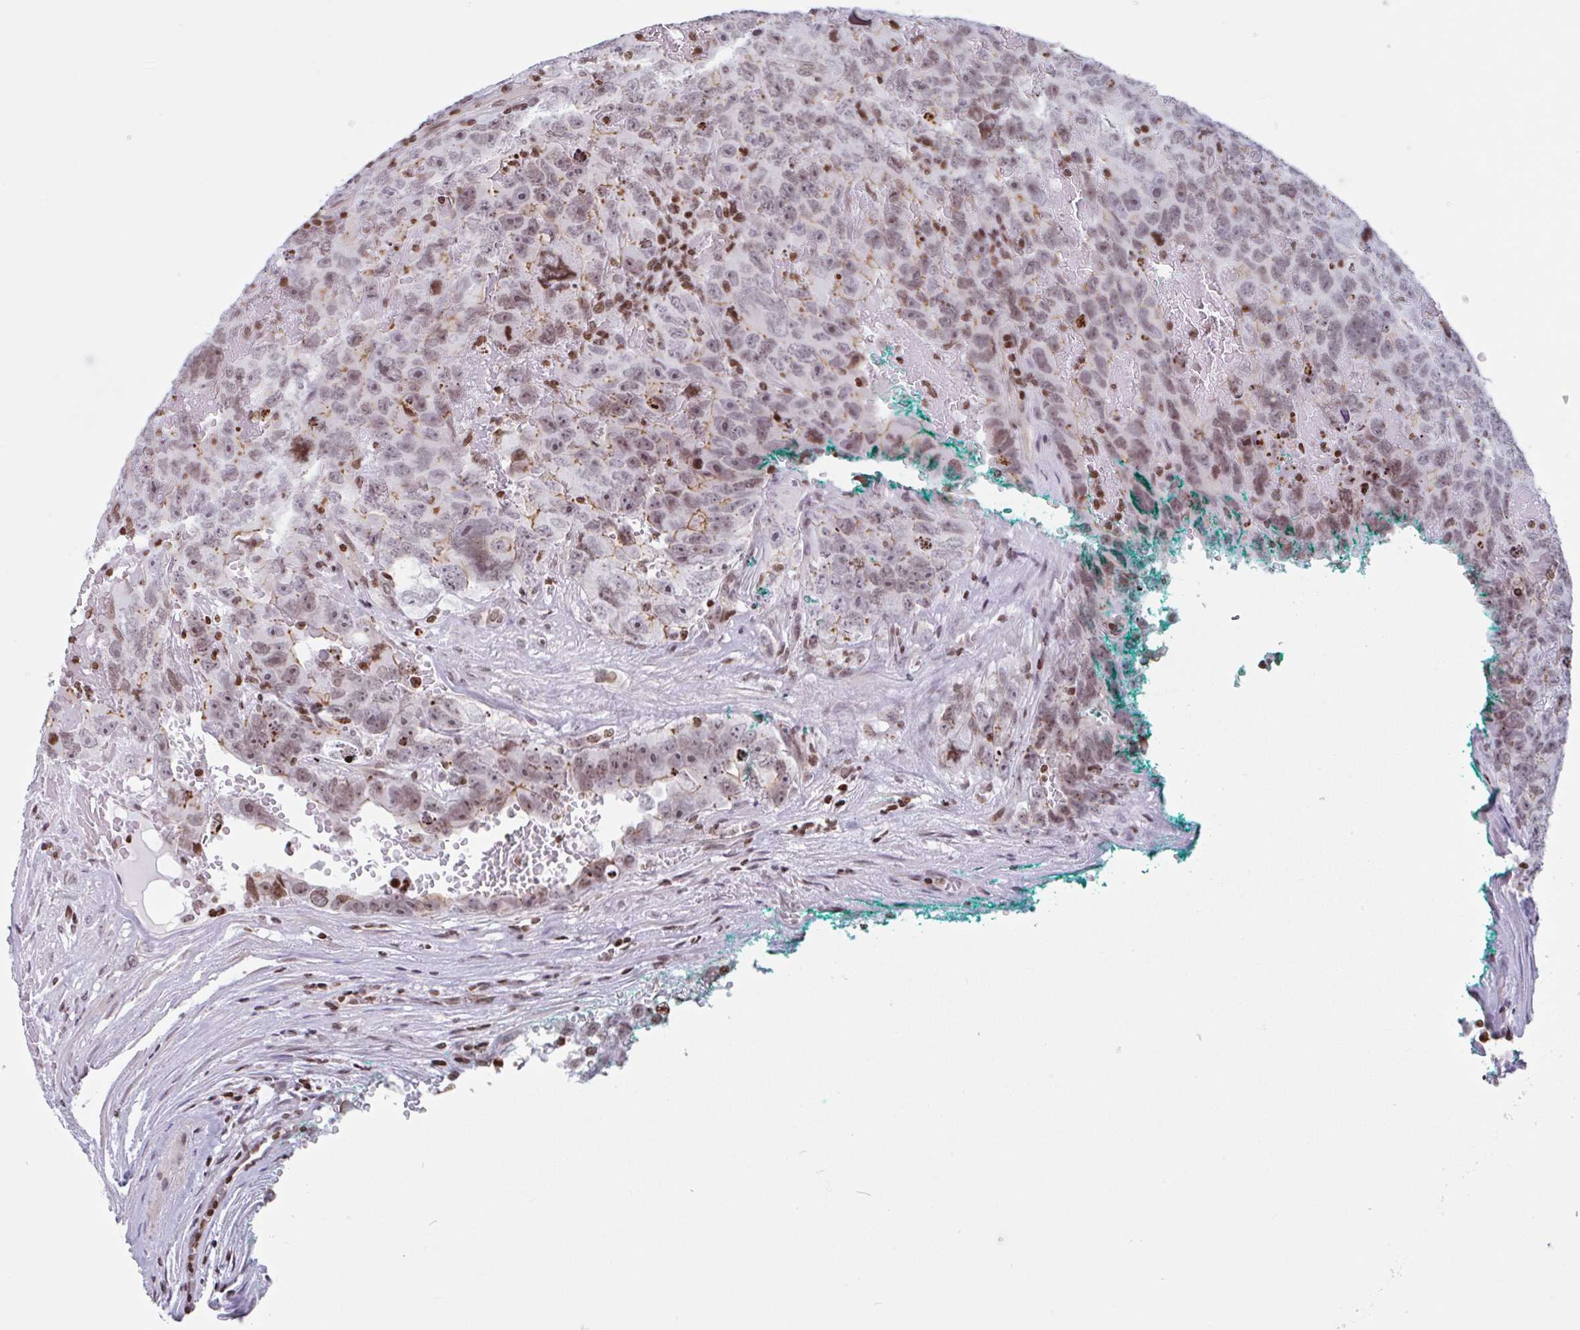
{"staining": {"intensity": "weak", "quantity": ">75%", "location": "nuclear"}, "tissue": "testis cancer", "cell_type": "Tumor cells", "image_type": "cancer", "snomed": [{"axis": "morphology", "description": "Carcinoma, Embryonal, NOS"}, {"axis": "topography", "description": "Testis"}], "caption": "DAB immunohistochemical staining of testis cancer exhibits weak nuclear protein expression in approximately >75% of tumor cells. Immunohistochemistry stains the protein in brown and the nuclei are stained blue.", "gene": "NOL6", "patient": {"sex": "male", "age": 45}}